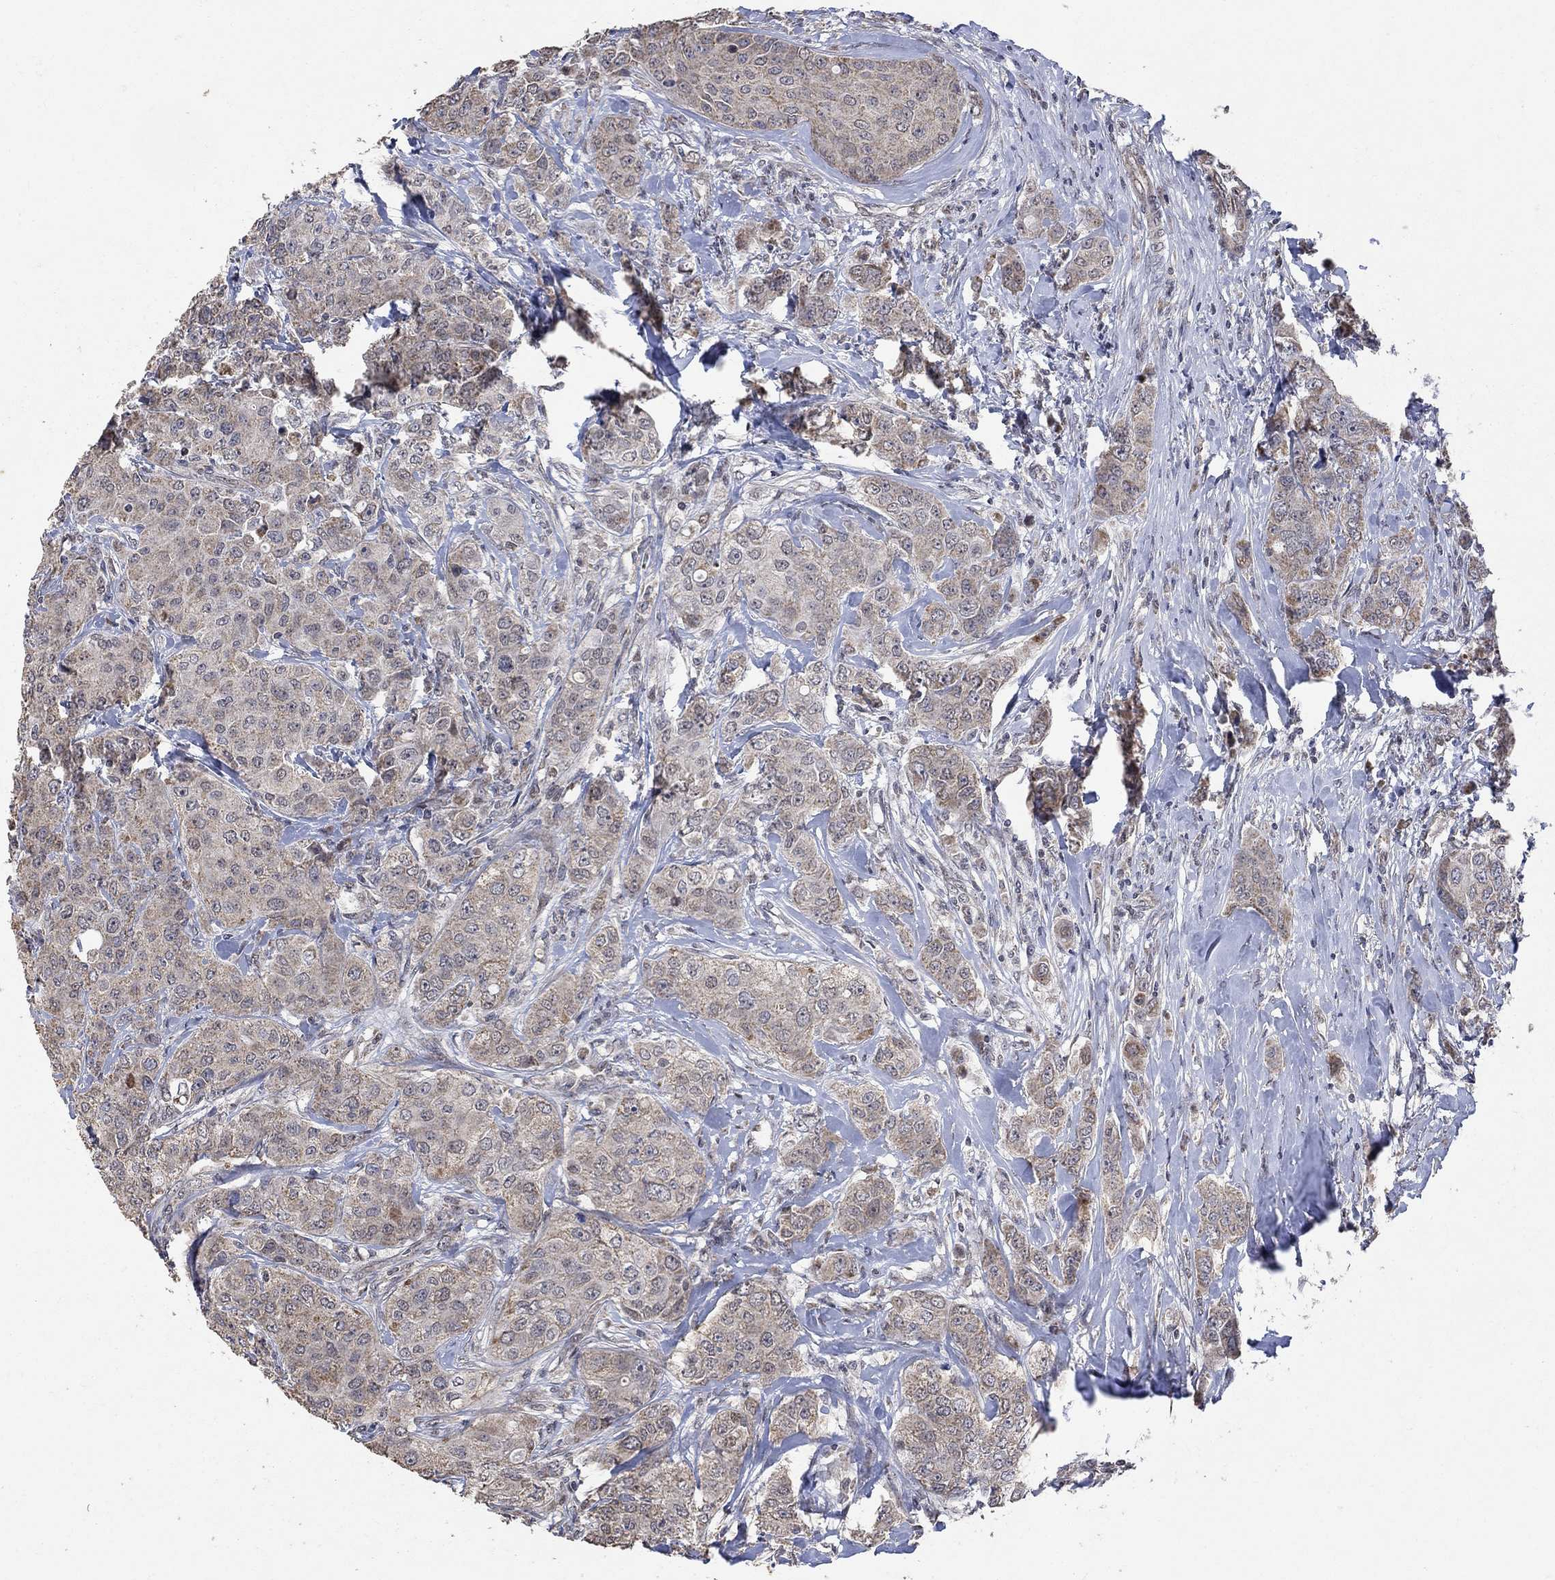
{"staining": {"intensity": "weak", "quantity": "25%-75%", "location": "cytoplasmic/membranous"}, "tissue": "breast cancer", "cell_type": "Tumor cells", "image_type": "cancer", "snomed": [{"axis": "morphology", "description": "Duct carcinoma"}, {"axis": "topography", "description": "Breast"}], "caption": "Brown immunohistochemical staining in human breast intraductal carcinoma demonstrates weak cytoplasmic/membranous expression in about 25%-75% of tumor cells.", "gene": "ANKRA2", "patient": {"sex": "female", "age": 43}}